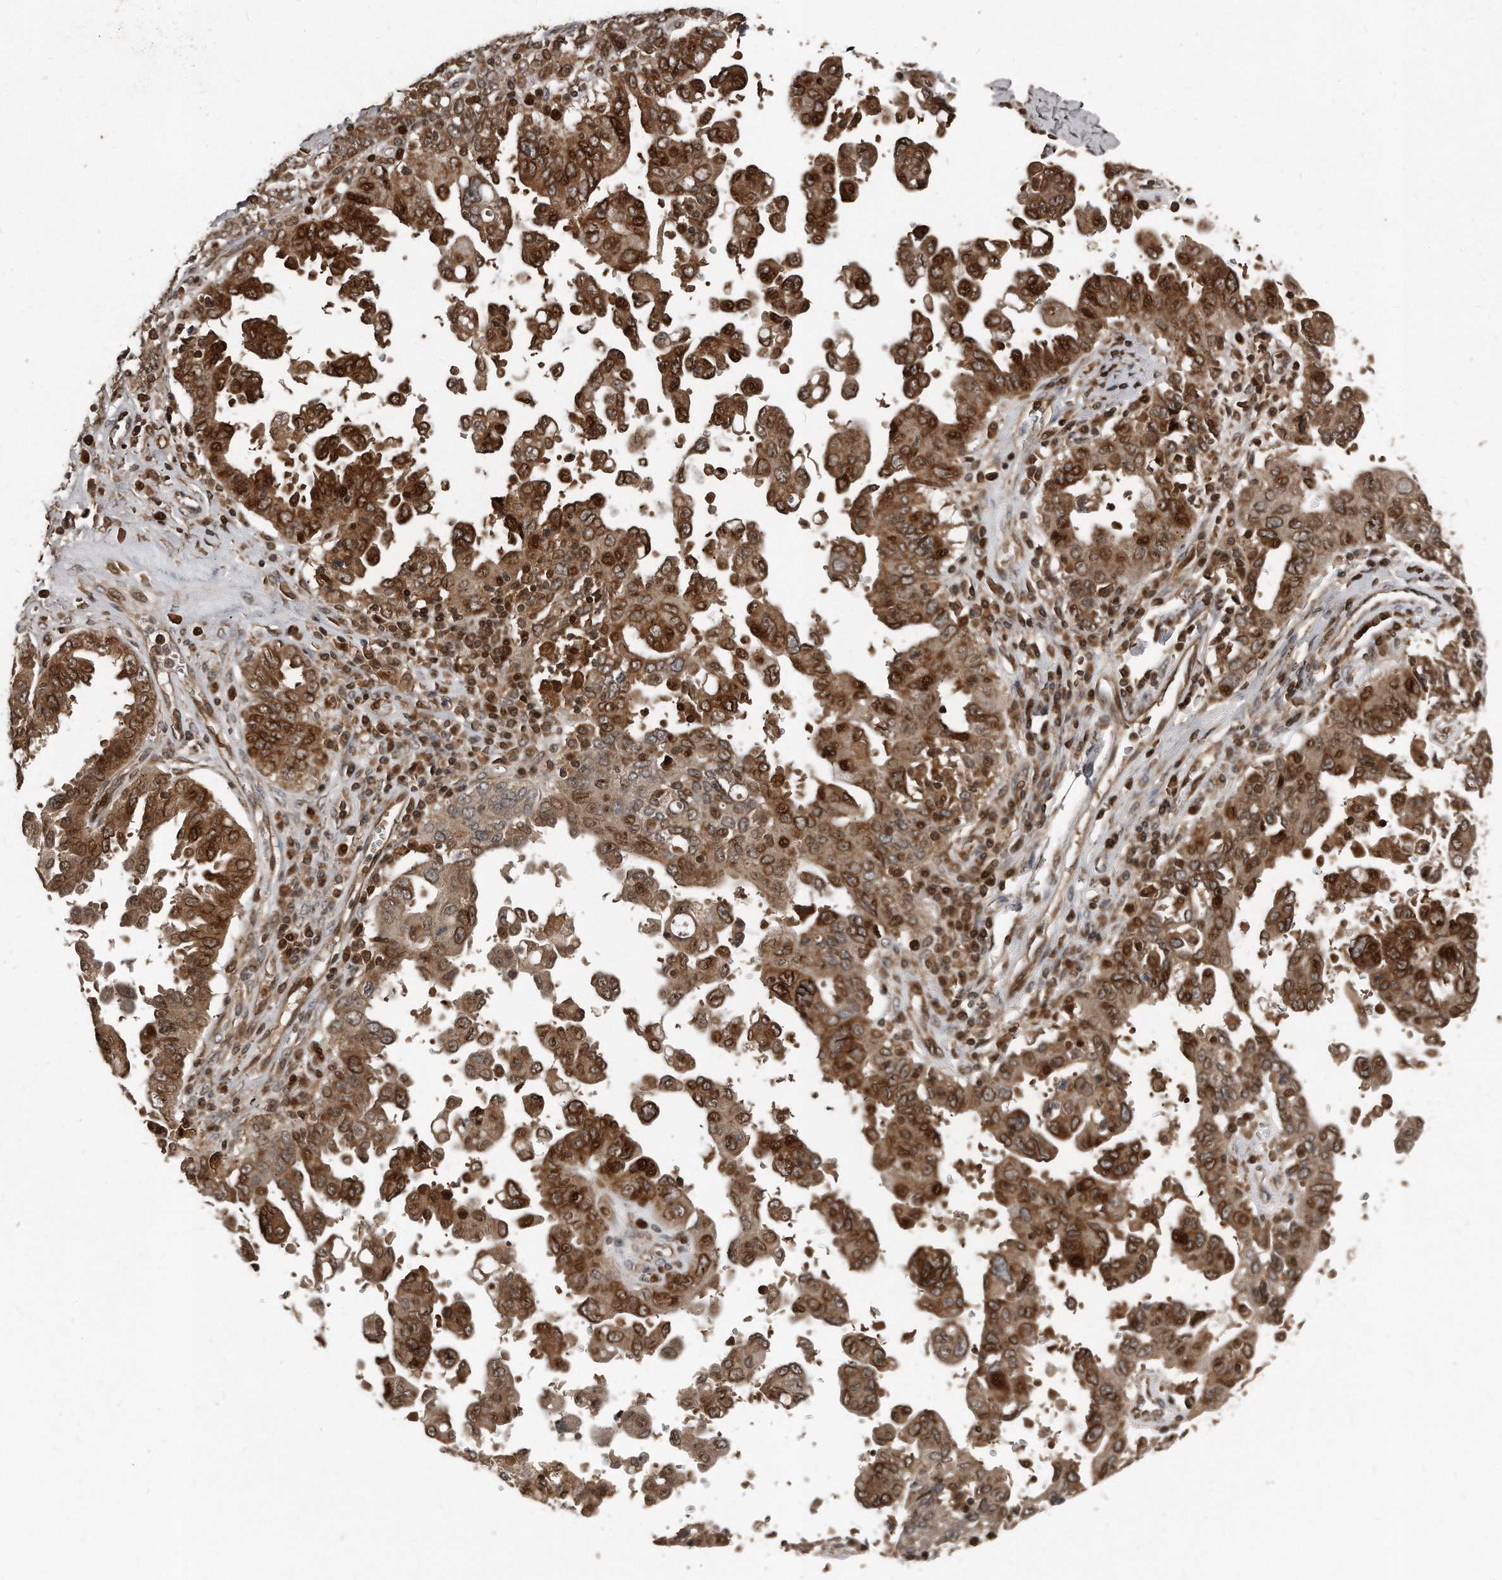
{"staining": {"intensity": "moderate", "quantity": ">75%", "location": "cytoplasmic/membranous,nuclear"}, "tissue": "ovarian cancer", "cell_type": "Tumor cells", "image_type": "cancer", "snomed": [{"axis": "morphology", "description": "Carcinoma, endometroid"}, {"axis": "topography", "description": "Ovary"}], "caption": "This is an image of IHC staining of endometroid carcinoma (ovarian), which shows moderate expression in the cytoplasmic/membranous and nuclear of tumor cells.", "gene": "GCH1", "patient": {"sex": "female", "age": 62}}